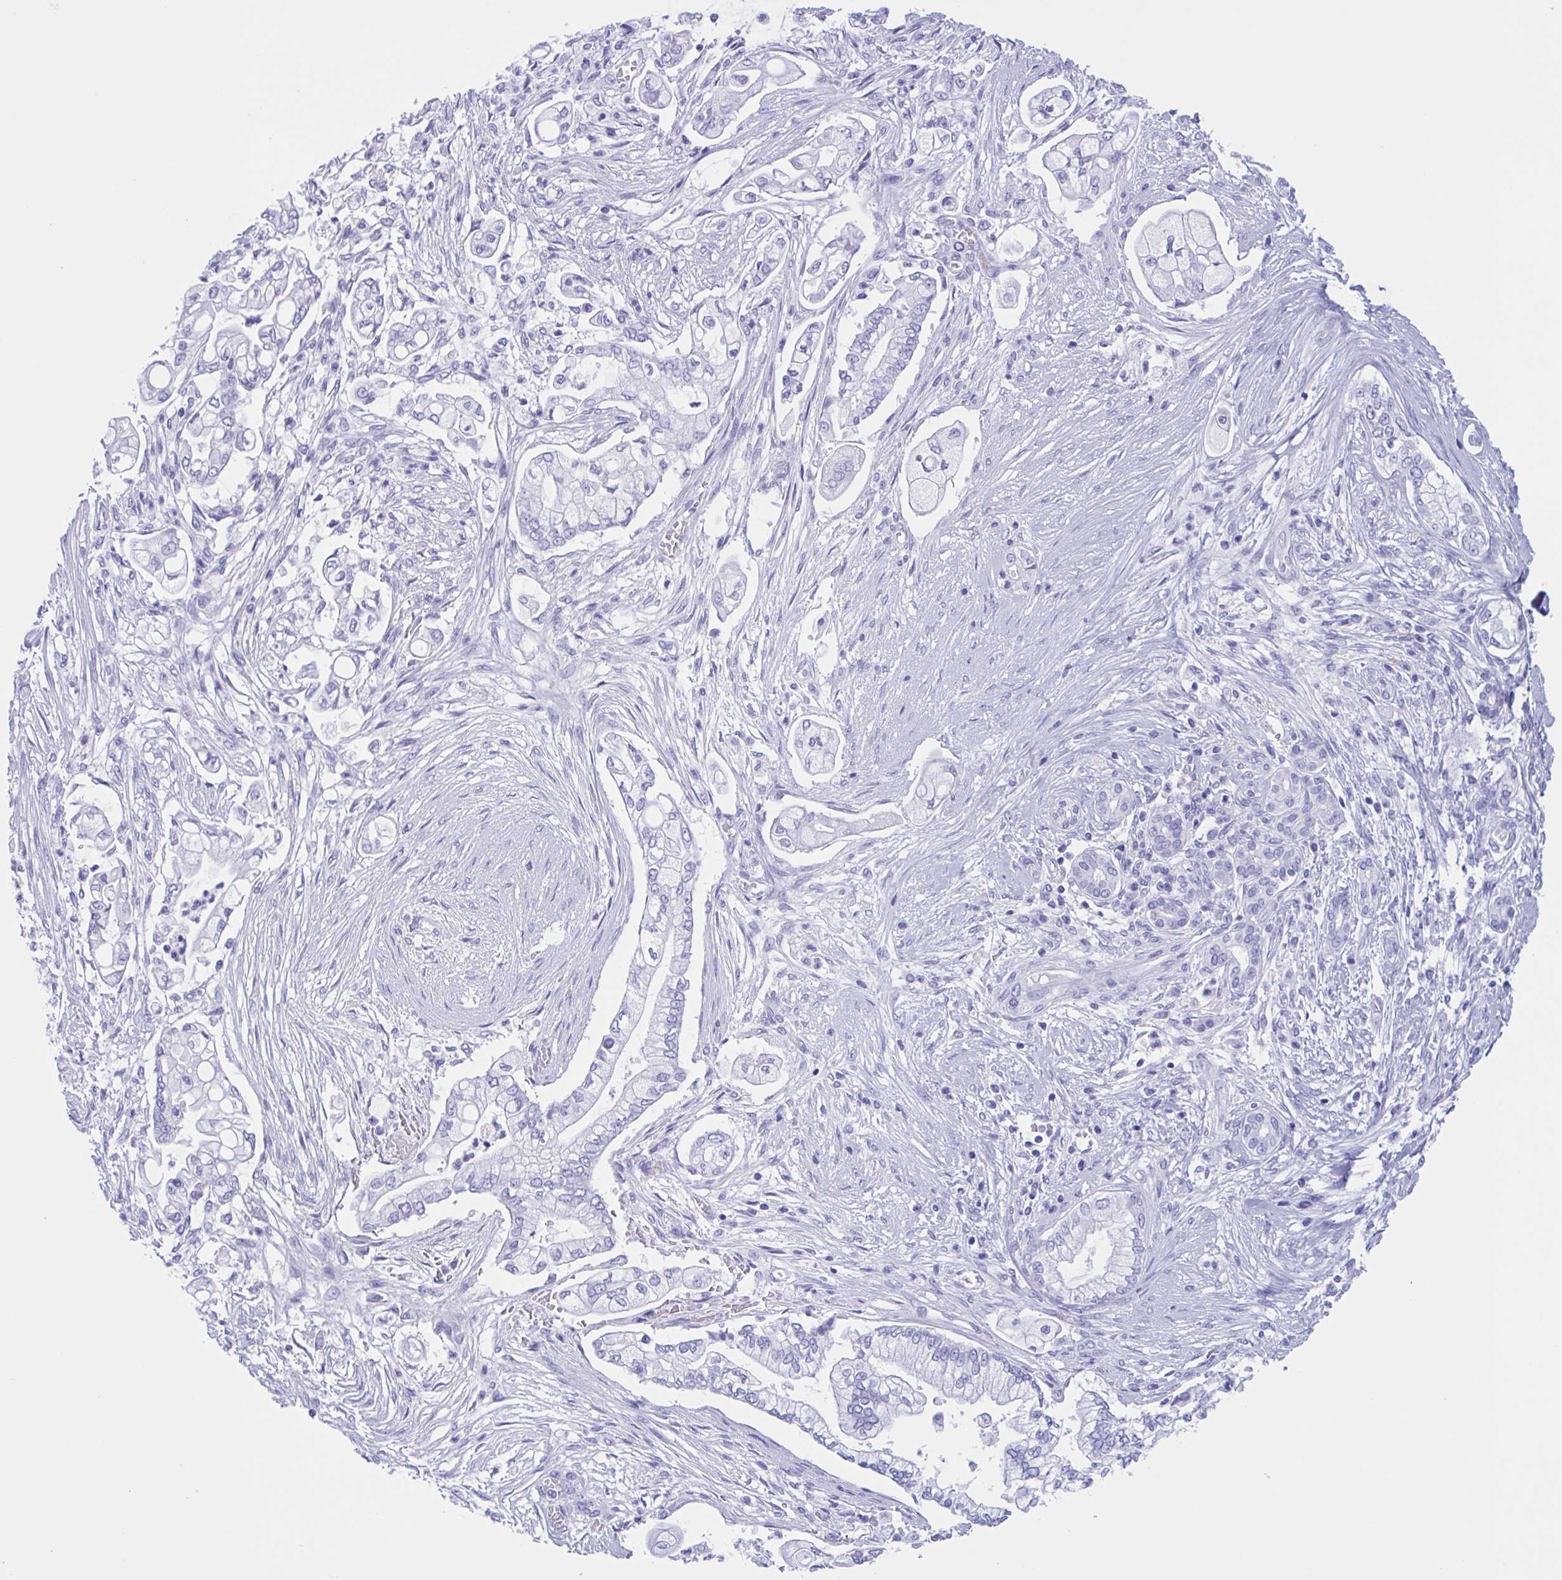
{"staining": {"intensity": "negative", "quantity": "none", "location": "none"}, "tissue": "pancreatic cancer", "cell_type": "Tumor cells", "image_type": "cancer", "snomed": [{"axis": "morphology", "description": "Adenocarcinoma, NOS"}, {"axis": "topography", "description": "Pancreas"}], "caption": "IHC of pancreatic cancer displays no staining in tumor cells.", "gene": "ZNF850", "patient": {"sex": "female", "age": 69}}